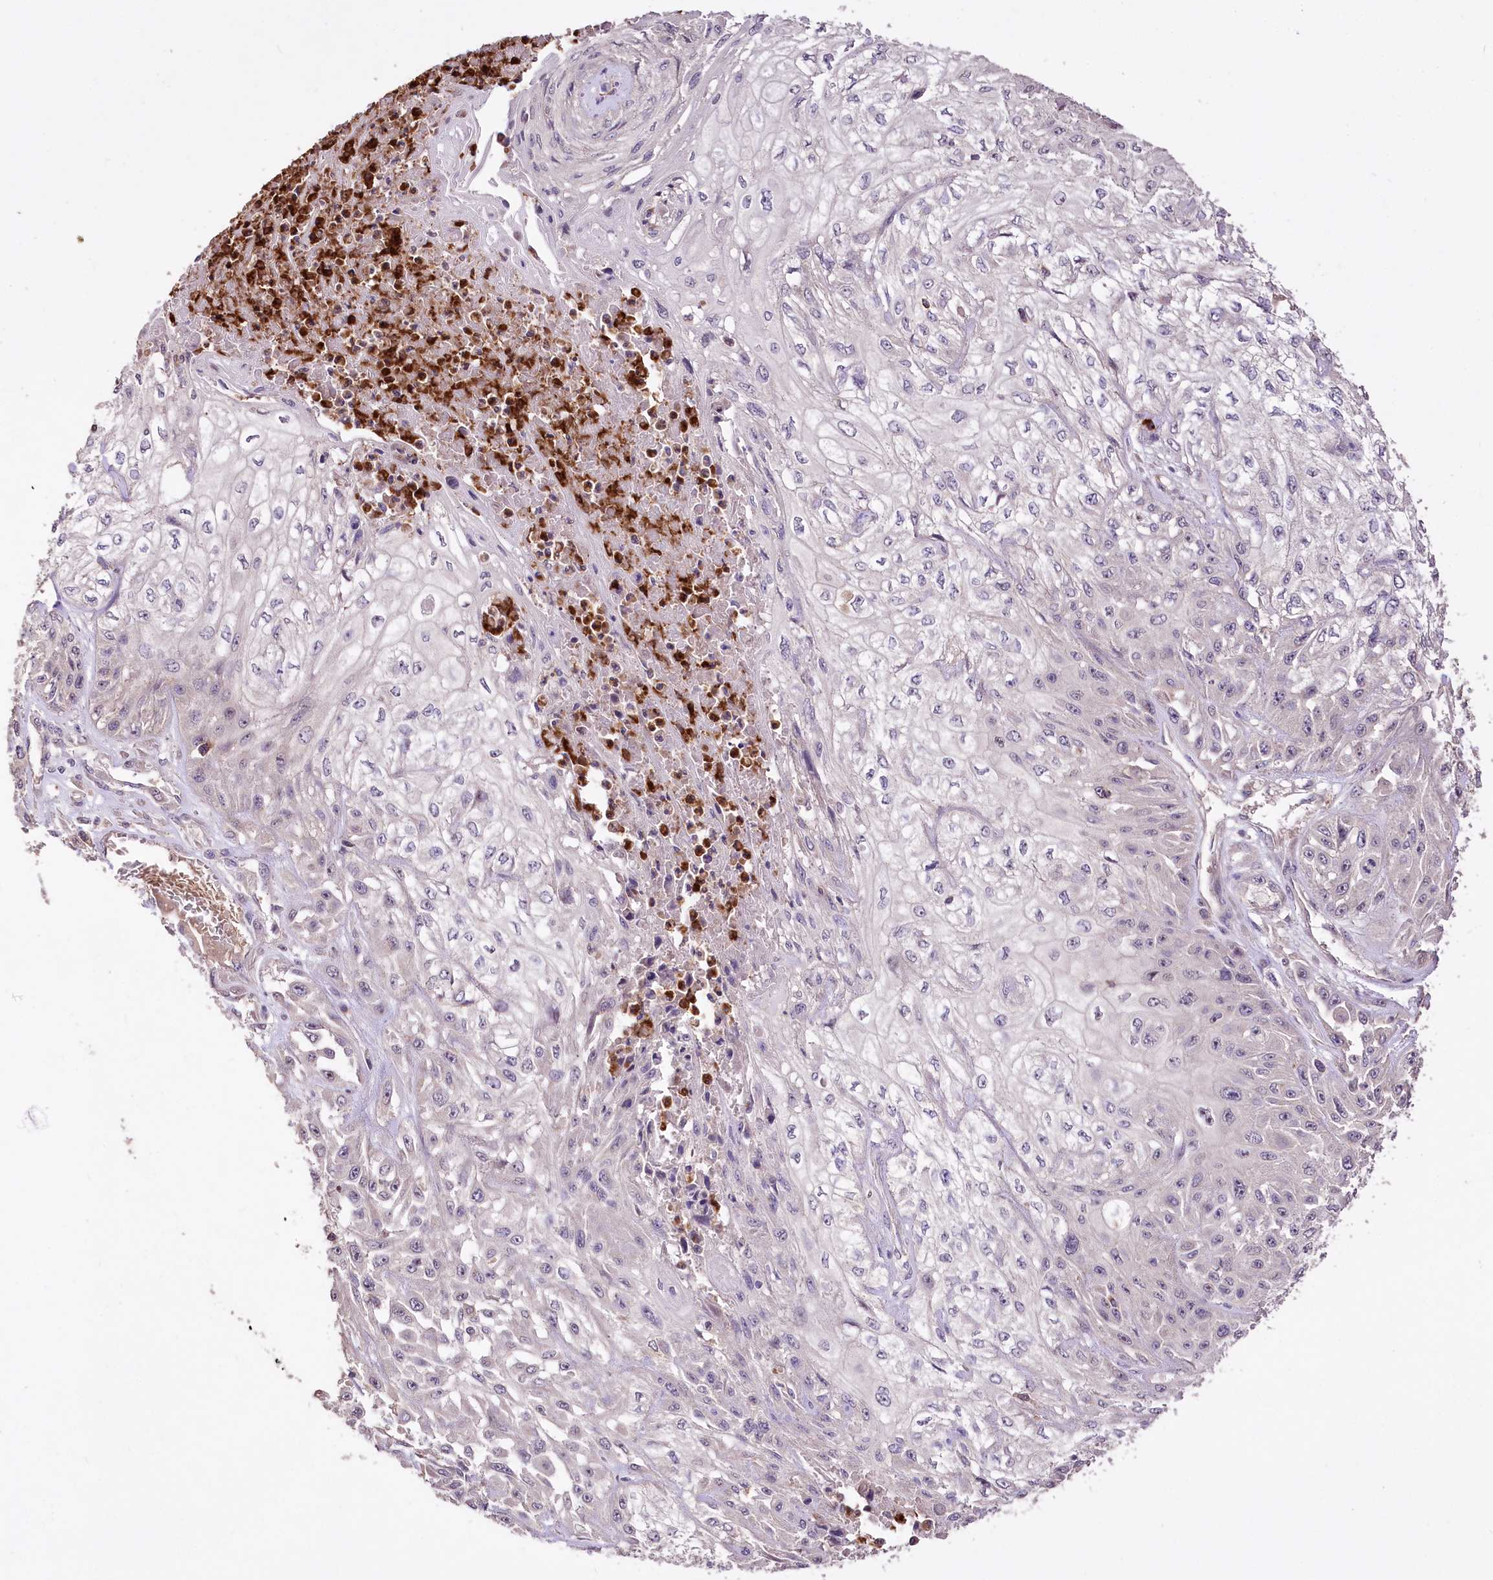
{"staining": {"intensity": "negative", "quantity": "none", "location": "none"}, "tissue": "skin cancer", "cell_type": "Tumor cells", "image_type": "cancer", "snomed": [{"axis": "morphology", "description": "Squamous cell carcinoma, NOS"}, {"axis": "morphology", "description": "Squamous cell carcinoma, metastatic, NOS"}, {"axis": "topography", "description": "Skin"}, {"axis": "topography", "description": "Lymph node"}], "caption": "The immunohistochemistry (IHC) image has no significant staining in tumor cells of squamous cell carcinoma (skin) tissue.", "gene": "SERGEF", "patient": {"sex": "male", "age": 75}}